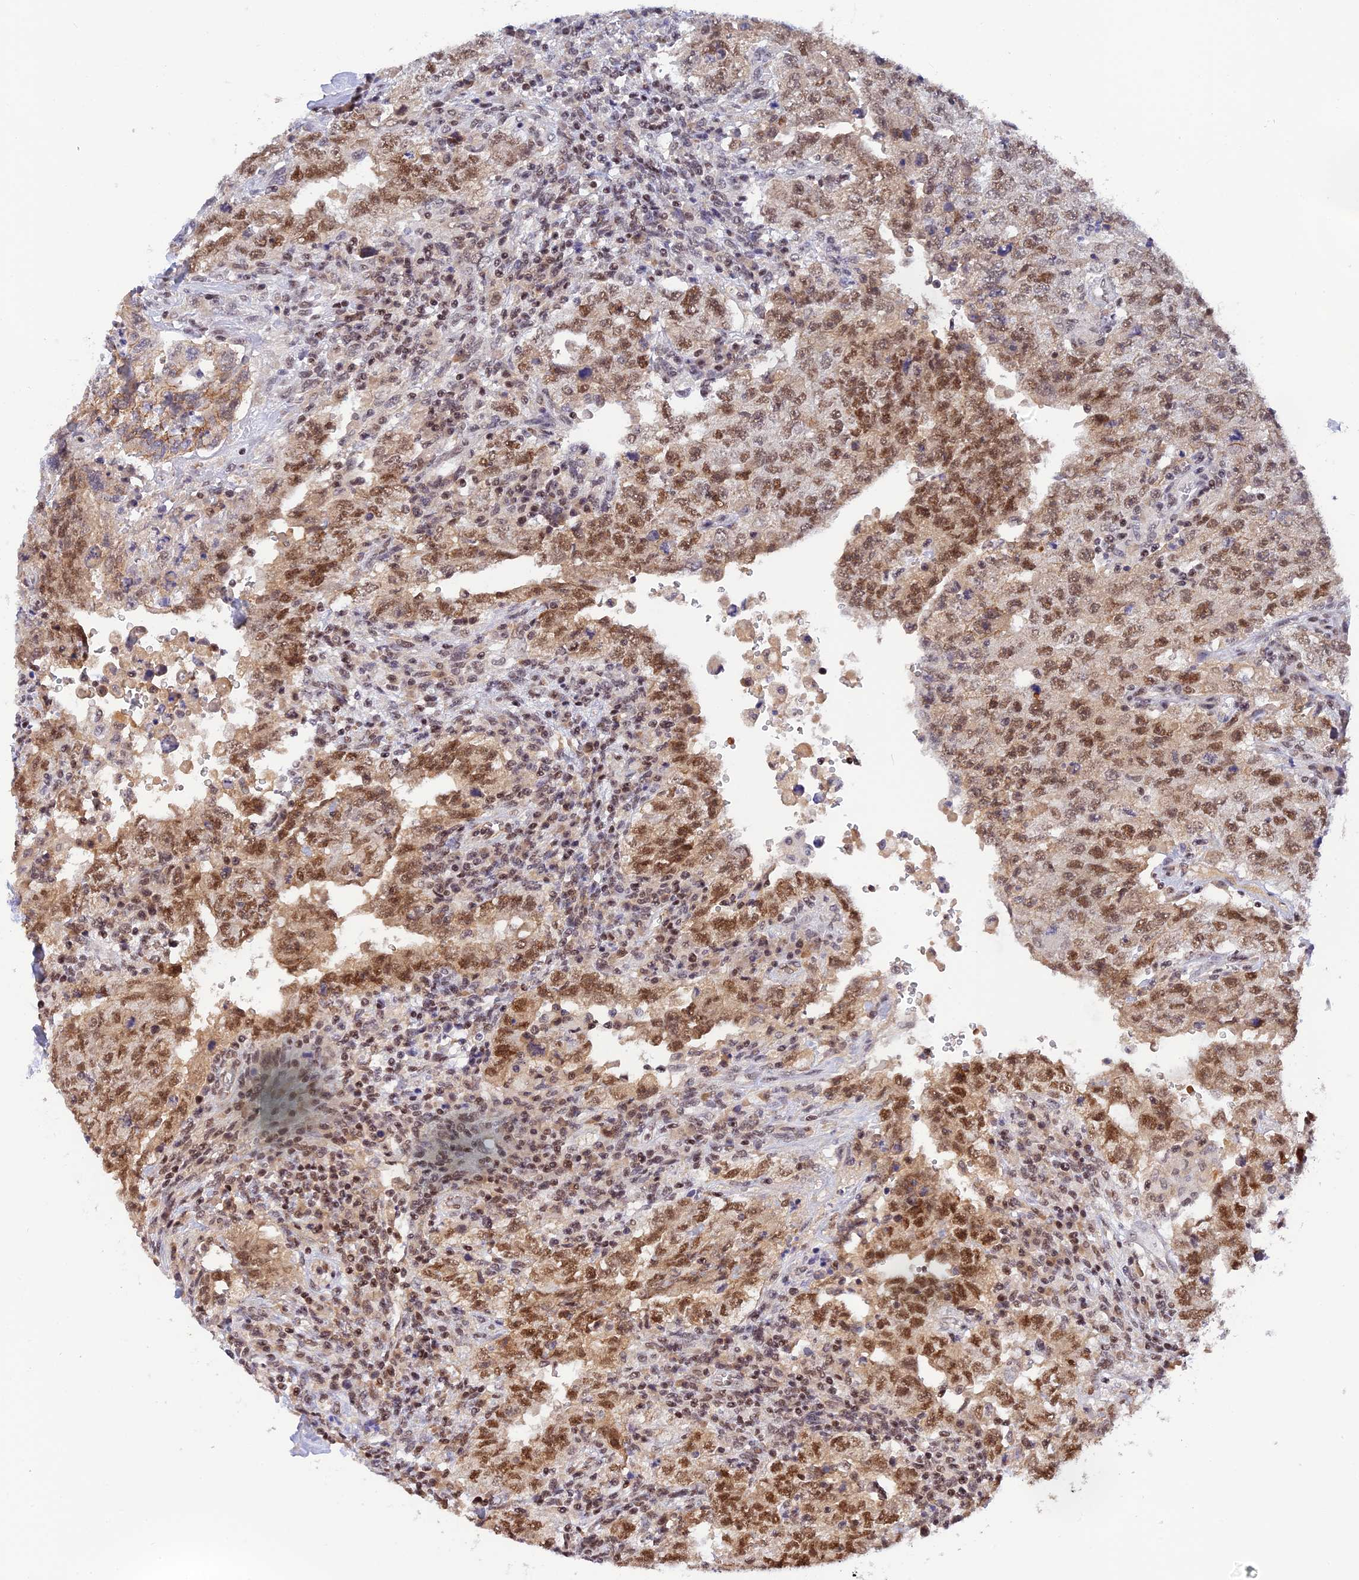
{"staining": {"intensity": "moderate", "quantity": ">75%", "location": "nuclear"}, "tissue": "testis cancer", "cell_type": "Tumor cells", "image_type": "cancer", "snomed": [{"axis": "morphology", "description": "Carcinoma, Embryonal, NOS"}, {"axis": "topography", "description": "Testis"}], "caption": "Testis embryonal carcinoma stained with IHC exhibits moderate nuclear positivity in approximately >75% of tumor cells.", "gene": "THAP11", "patient": {"sex": "male", "age": 26}}